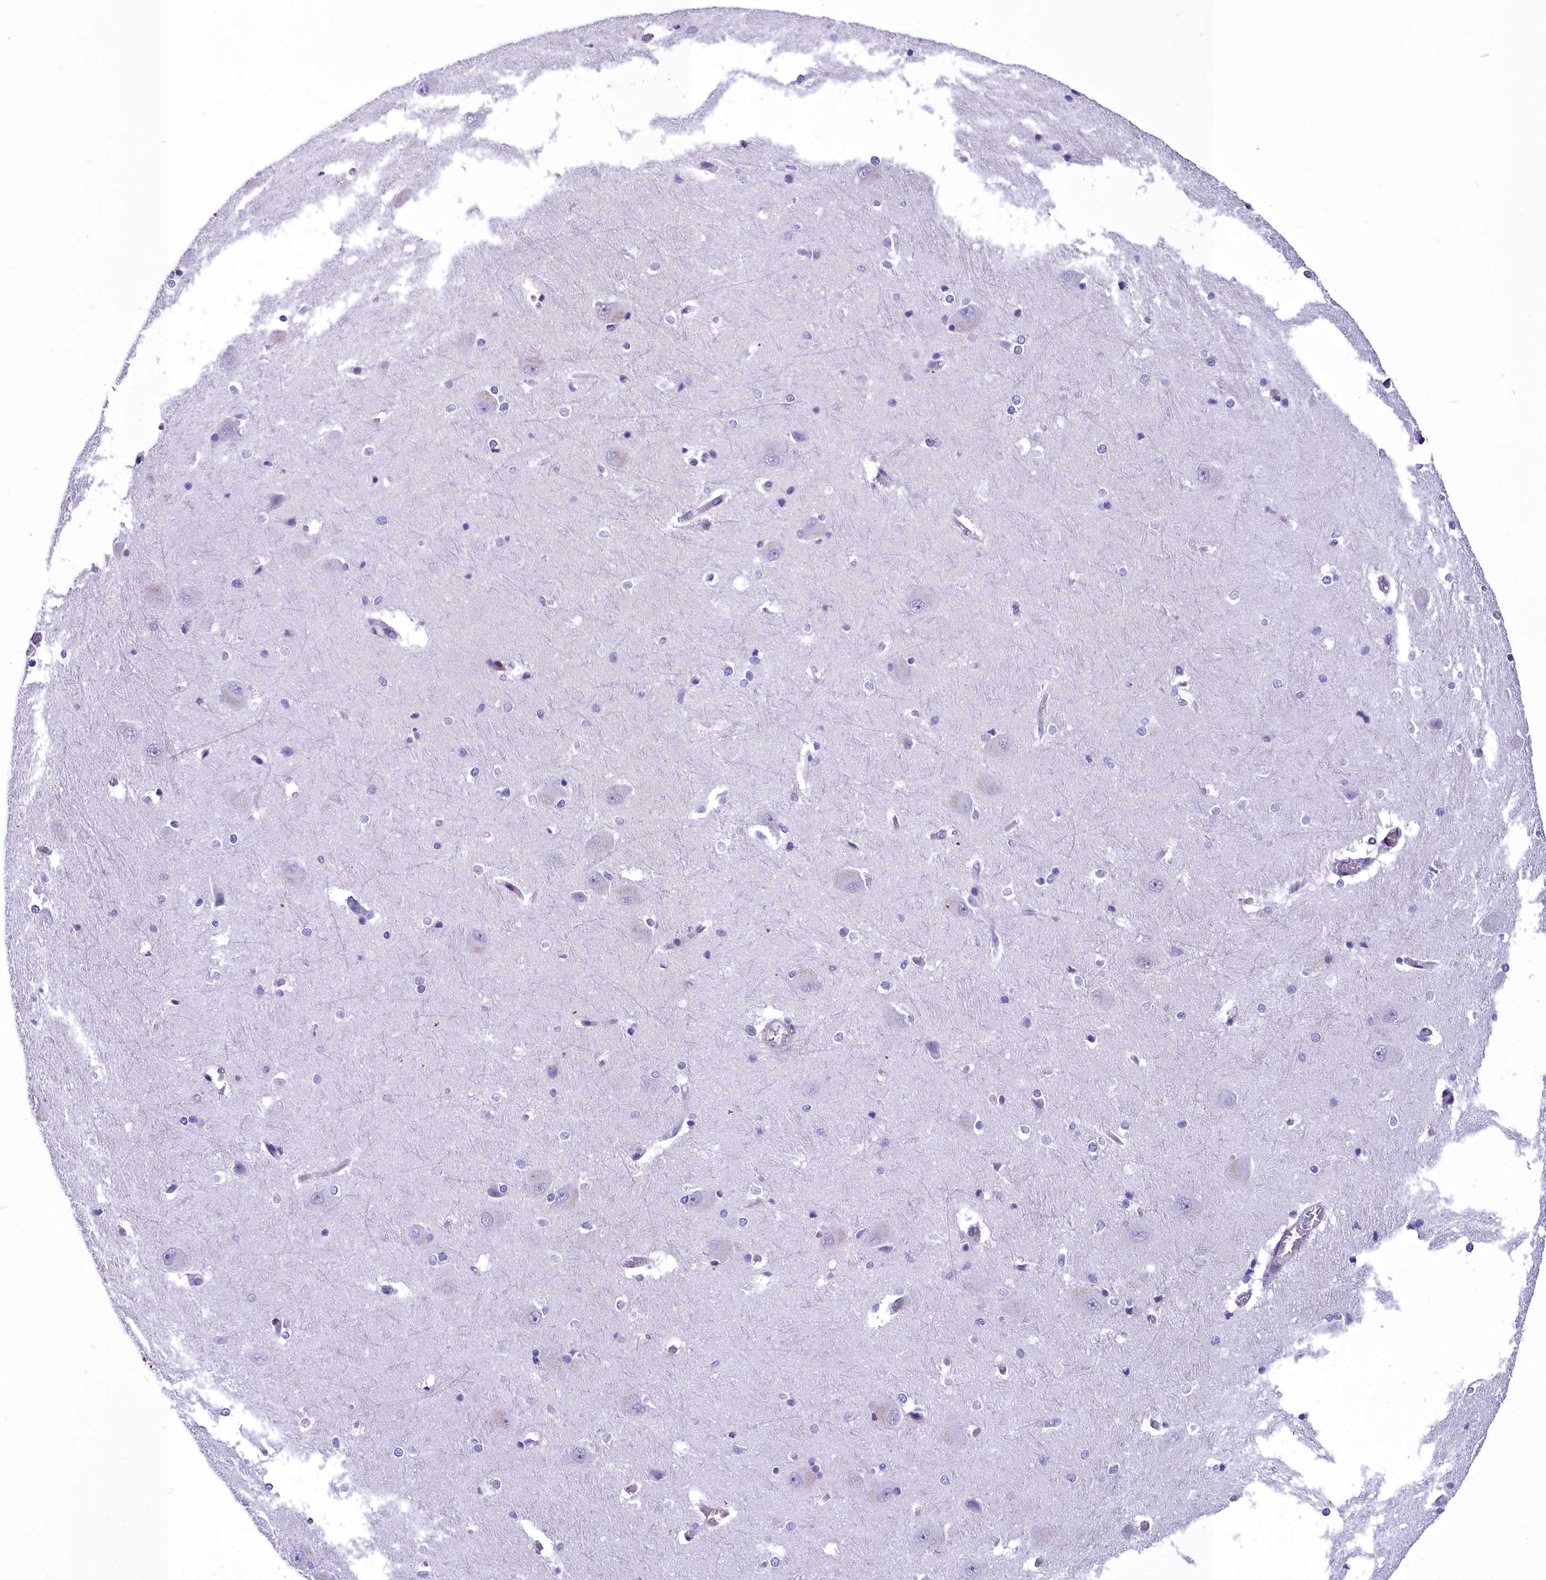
{"staining": {"intensity": "negative", "quantity": "none", "location": "none"}, "tissue": "caudate", "cell_type": "Glial cells", "image_type": "normal", "snomed": [{"axis": "morphology", "description": "Normal tissue, NOS"}, {"axis": "topography", "description": "Lateral ventricle wall"}], "caption": "The micrograph demonstrates no significant positivity in glial cells of caudate. The staining is performed using DAB brown chromogen with nuclei counter-stained in using hematoxylin.", "gene": "TIMM22", "patient": {"sex": "male", "age": 37}}